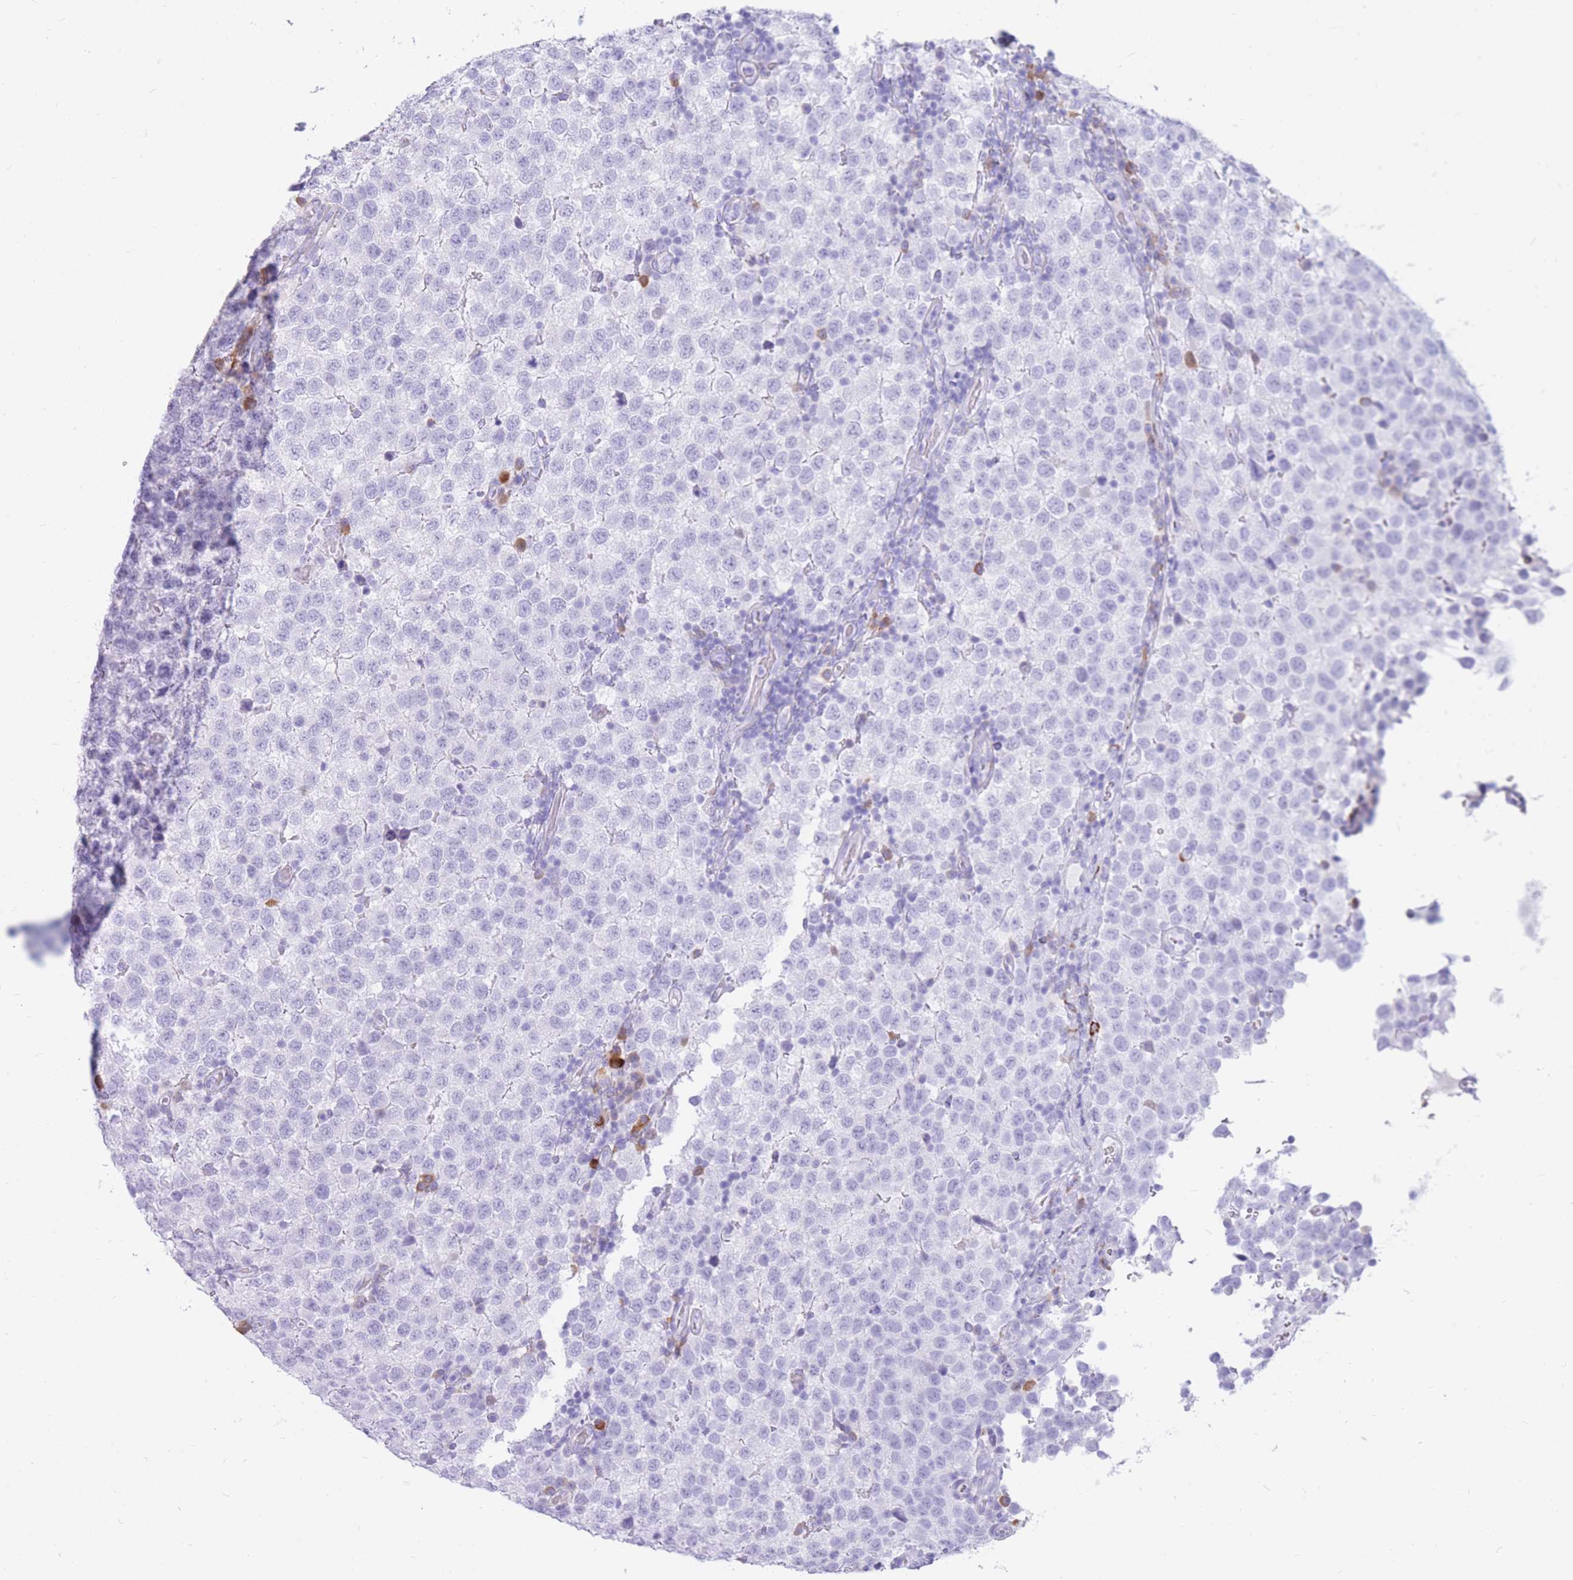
{"staining": {"intensity": "negative", "quantity": "none", "location": "none"}, "tissue": "testis cancer", "cell_type": "Tumor cells", "image_type": "cancer", "snomed": [{"axis": "morphology", "description": "Seminoma, NOS"}, {"axis": "topography", "description": "Testis"}], "caption": "Testis cancer was stained to show a protein in brown. There is no significant positivity in tumor cells.", "gene": "ZFP37", "patient": {"sex": "male", "age": 34}}